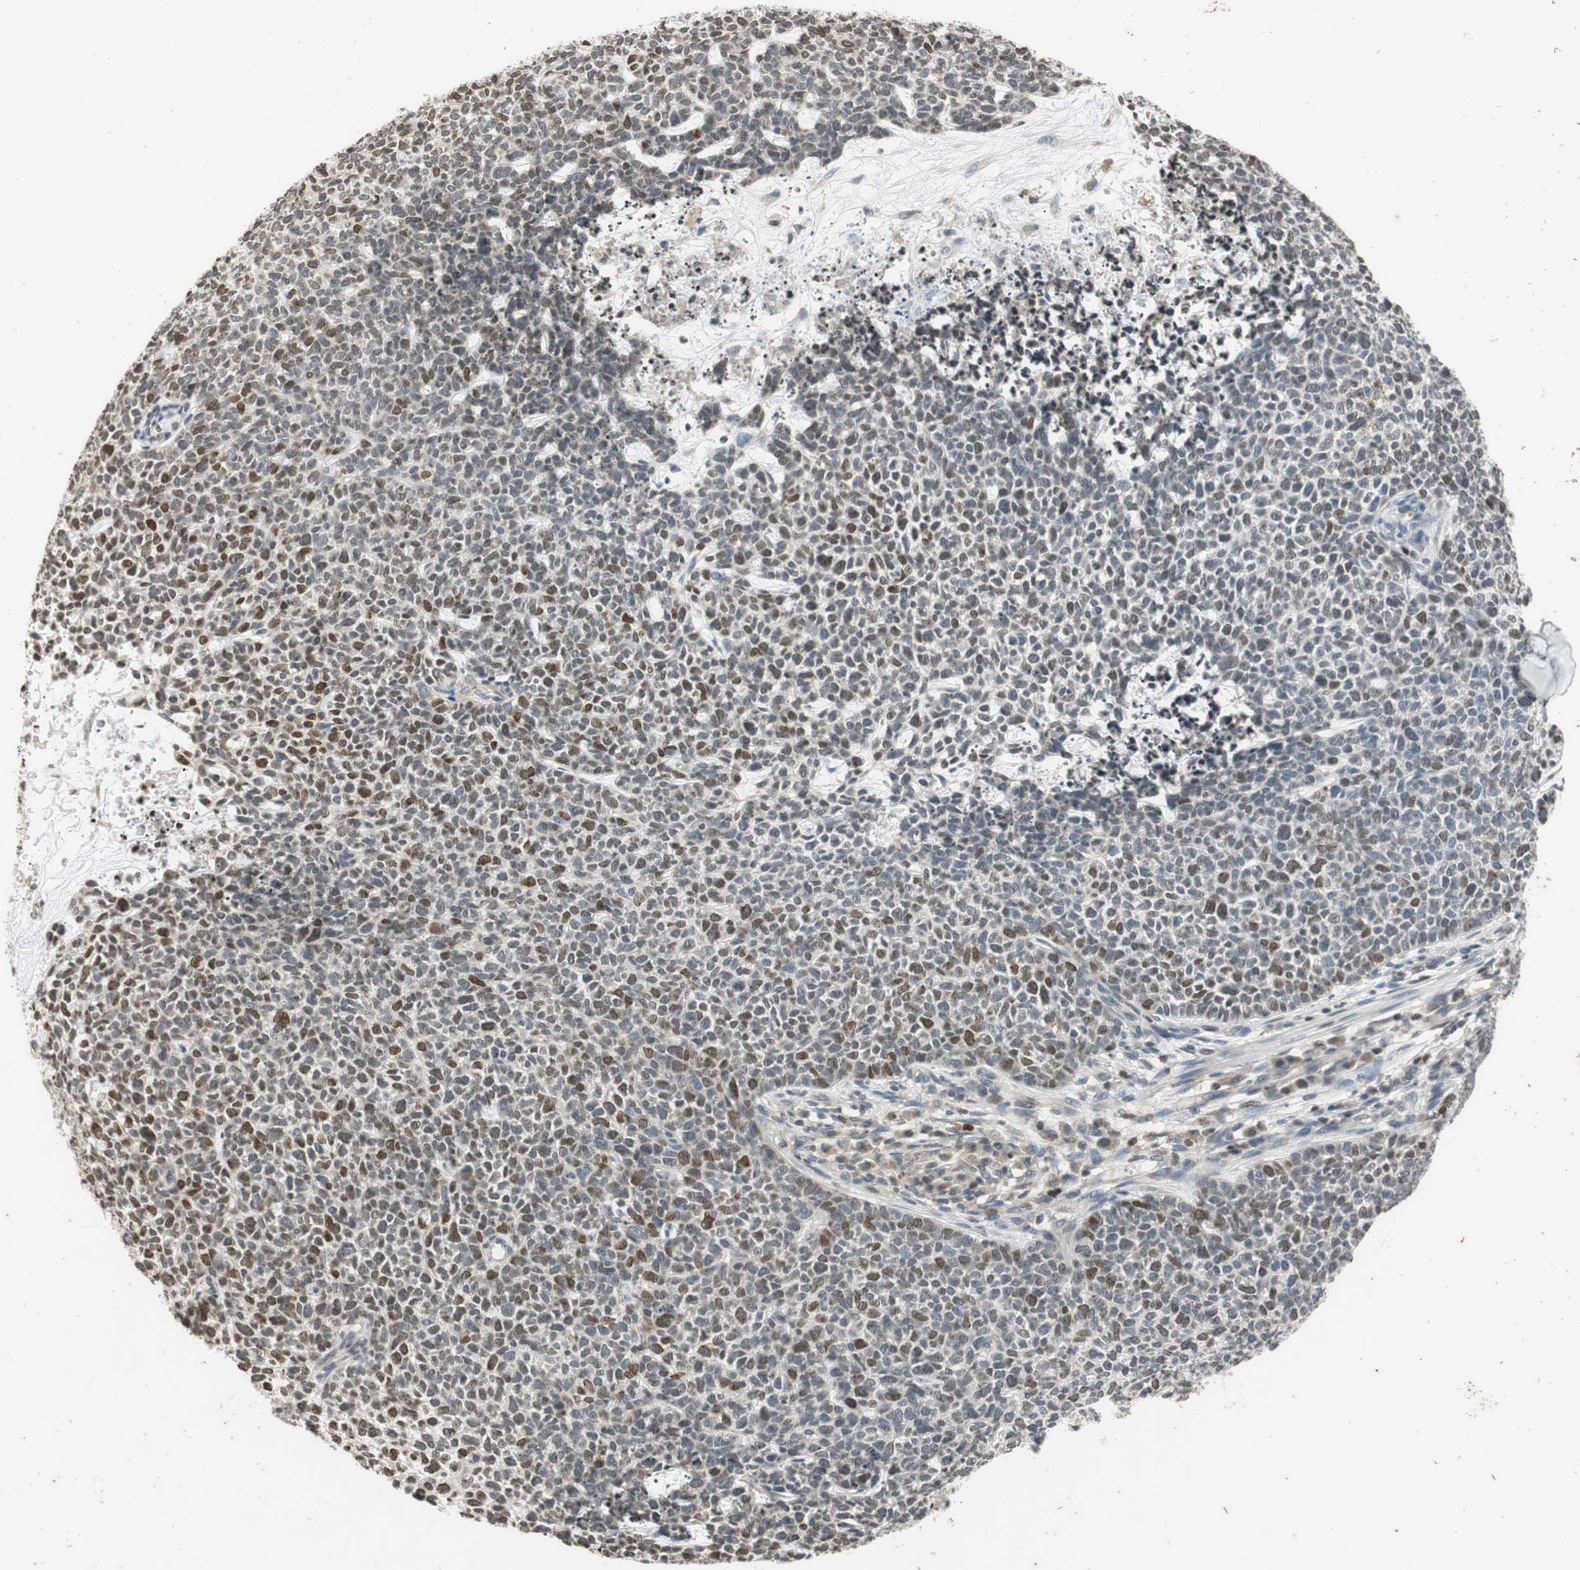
{"staining": {"intensity": "moderate", "quantity": "25%-75%", "location": "nuclear"}, "tissue": "skin cancer", "cell_type": "Tumor cells", "image_type": "cancer", "snomed": [{"axis": "morphology", "description": "Basal cell carcinoma"}, {"axis": "topography", "description": "Skin"}], "caption": "Protein analysis of skin basal cell carcinoma tissue displays moderate nuclear positivity in approximately 25%-75% of tumor cells. (DAB IHC with brightfield microscopy, high magnification).", "gene": "MCM6", "patient": {"sex": "female", "age": 84}}